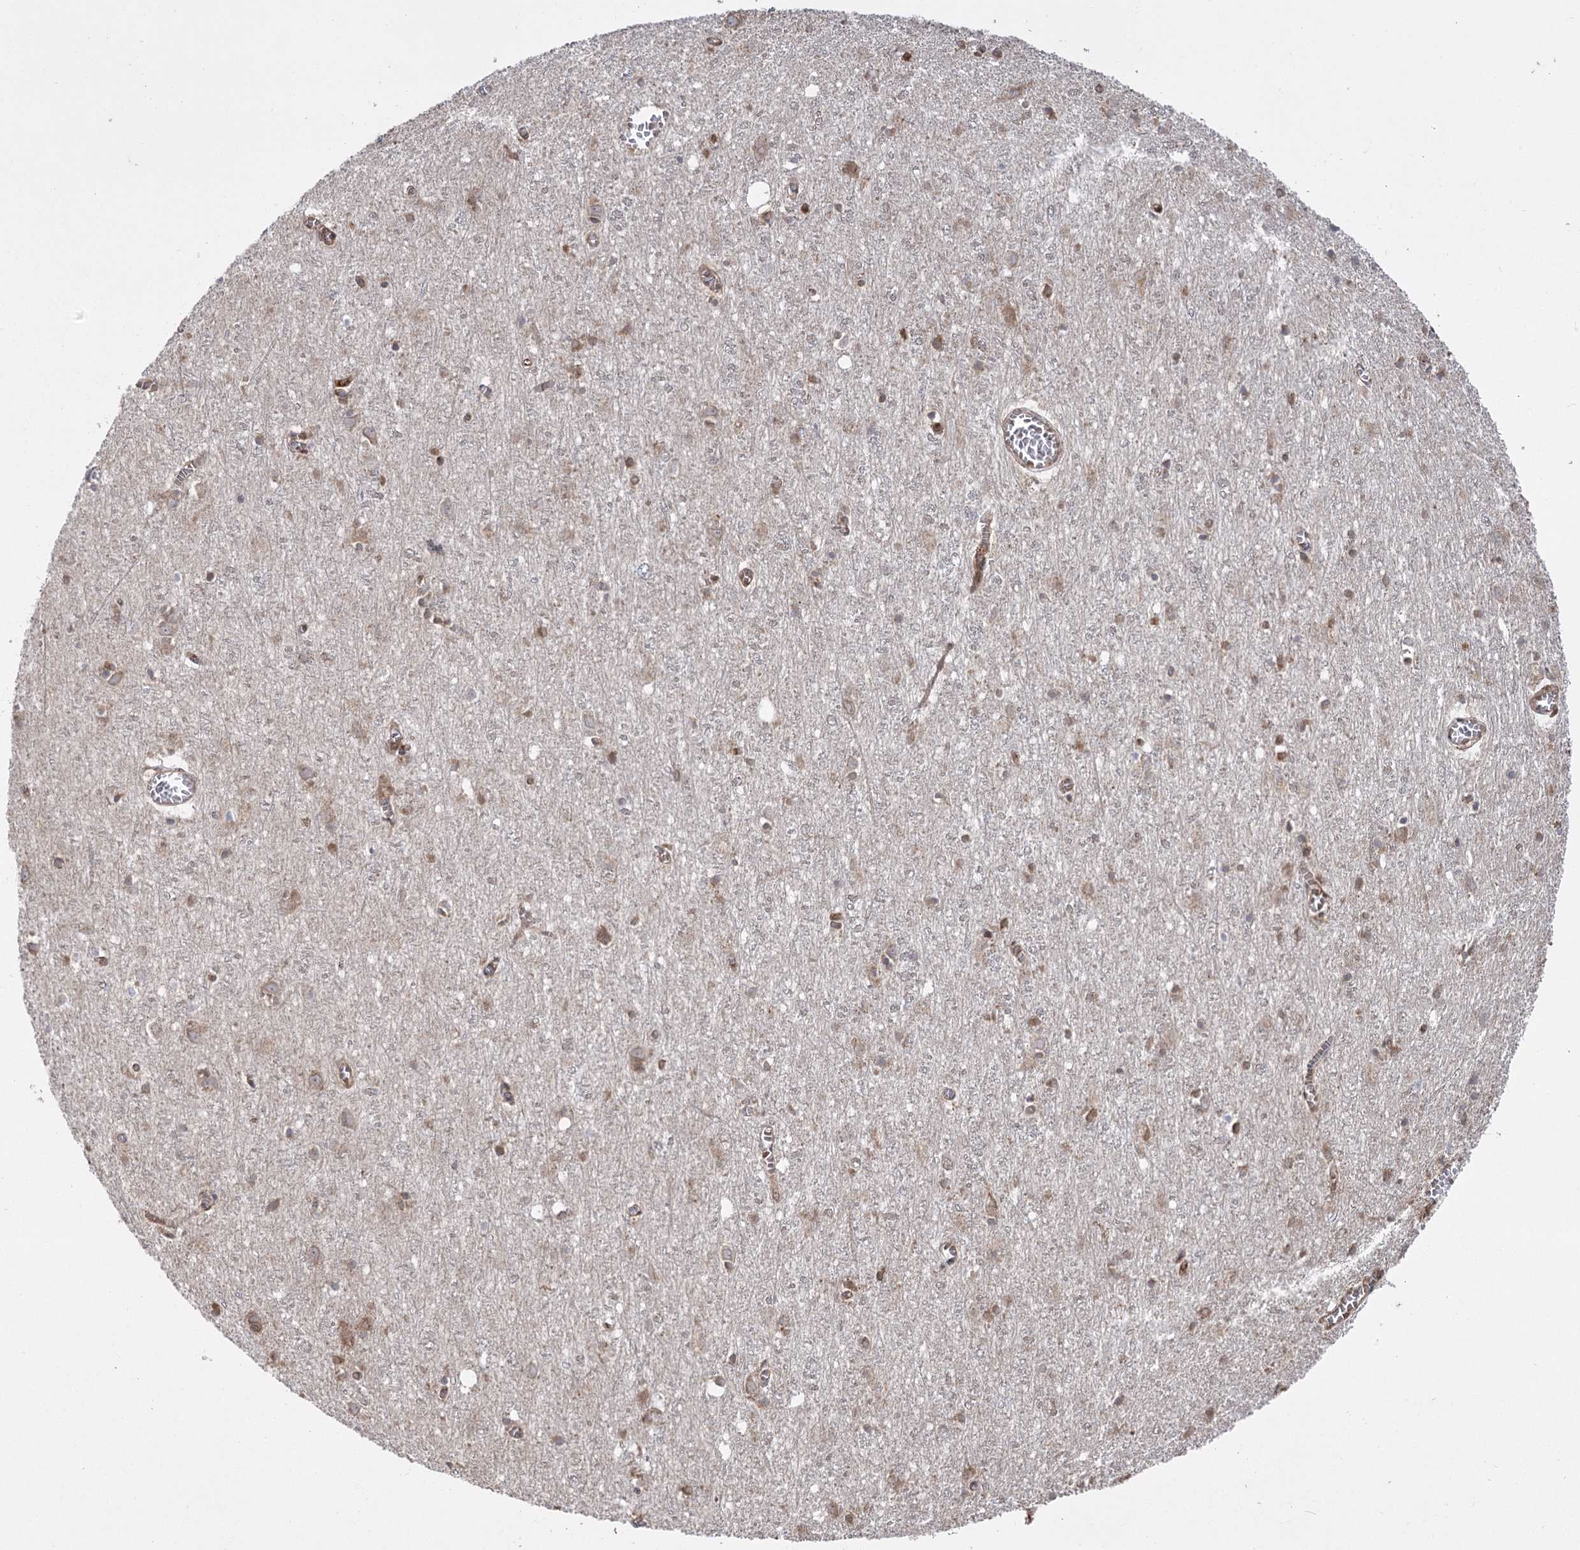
{"staining": {"intensity": "weak", "quantity": ">75%", "location": "cytoplasmic/membranous"}, "tissue": "cerebral cortex", "cell_type": "Endothelial cells", "image_type": "normal", "snomed": [{"axis": "morphology", "description": "Normal tissue, NOS"}, {"axis": "topography", "description": "Cerebral cortex"}], "caption": "Immunohistochemical staining of unremarkable cerebral cortex shows low levels of weak cytoplasmic/membranous positivity in approximately >75% of endothelial cells.", "gene": "PLEKHA5", "patient": {"sex": "female", "age": 64}}